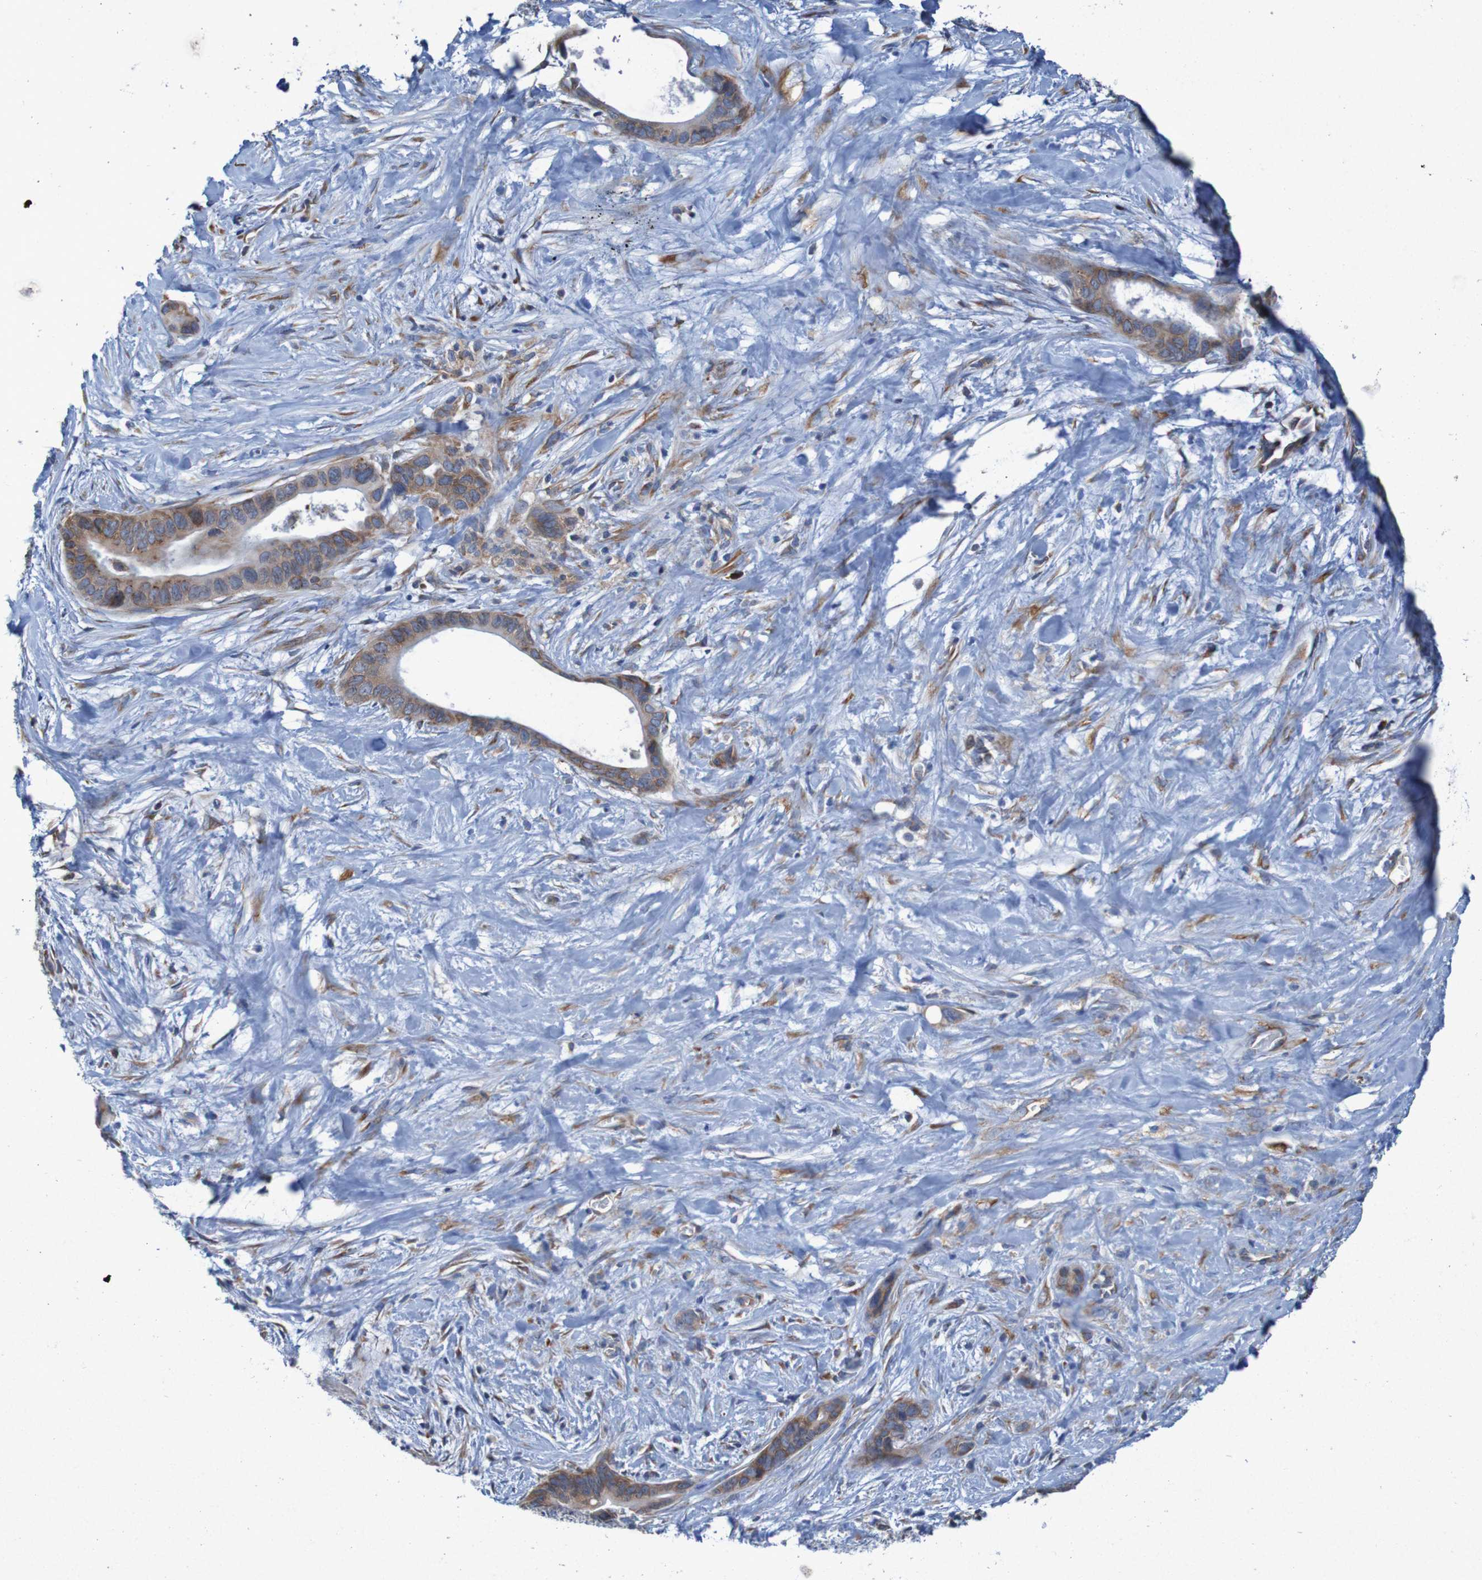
{"staining": {"intensity": "weak", "quantity": ">75%", "location": "cytoplasmic/membranous"}, "tissue": "liver cancer", "cell_type": "Tumor cells", "image_type": "cancer", "snomed": [{"axis": "morphology", "description": "Cholangiocarcinoma"}, {"axis": "topography", "description": "Liver"}], "caption": "IHC (DAB) staining of human liver cancer reveals weak cytoplasmic/membranous protein staining in about >75% of tumor cells. (IHC, brightfield microscopy, high magnification).", "gene": "RPL10", "patient": {"sex": "female", "age": 55}}